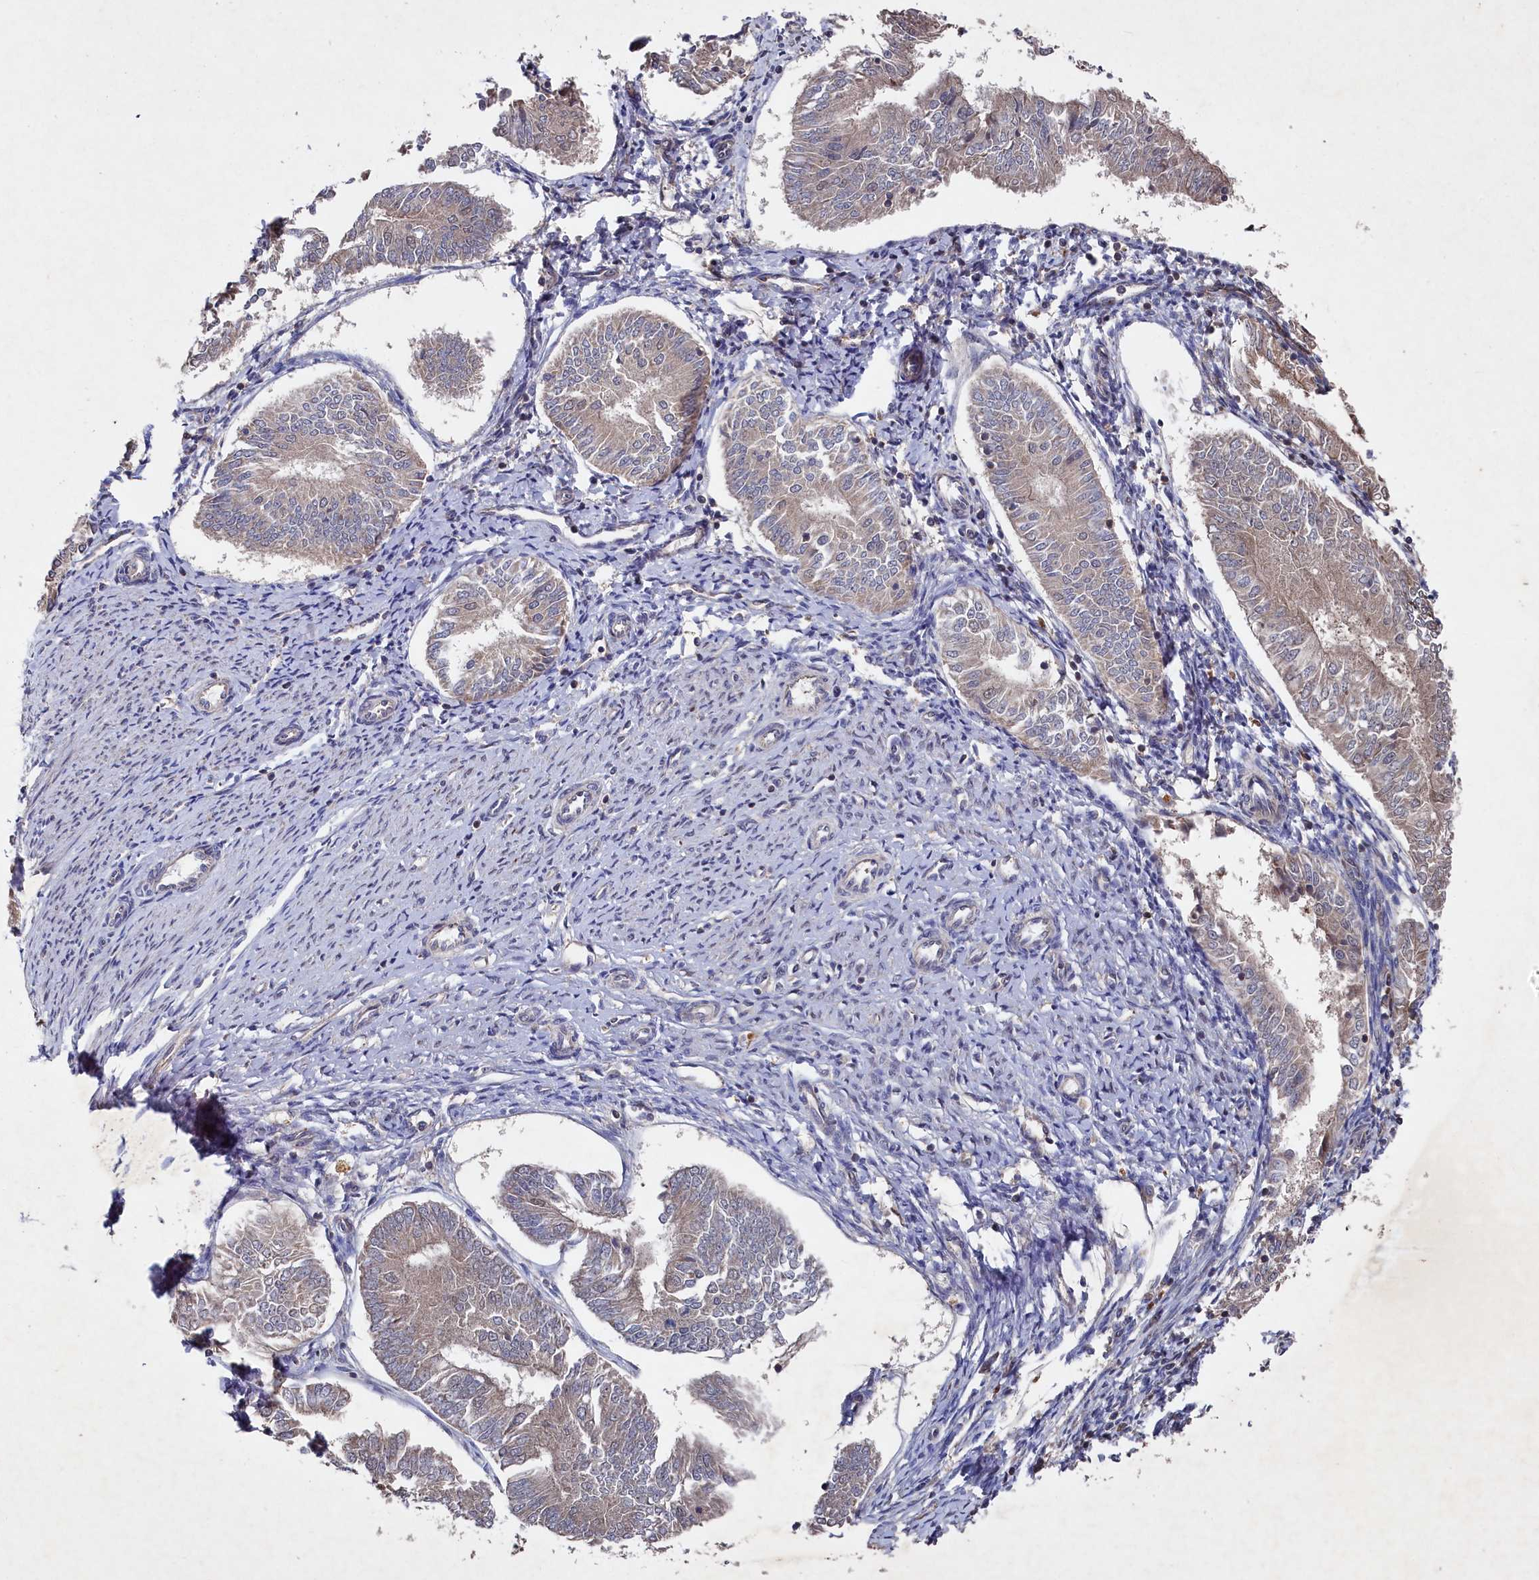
{"staining": {"intensity": "weak", "quantity": ">75%", "location": "cytoplasmic/membranous"}, "tissue": "endometrial cancer", "cell_type": "Tumor cells", "image_type": "cancer", "snomed": [{"axis": "morphology", "description": "Adenocarcinoma, NOS"}, {"axis": "topography", "description": "Endometrium"}], "caption": "Immunohistochemical staining of human endometrial cancer exhibits weak cytoplasmic/membranous protein positivity in about >75% of tumor cells.", "gene": "SUPV3L1", "patient": {"sex": "female", "age": 58}}